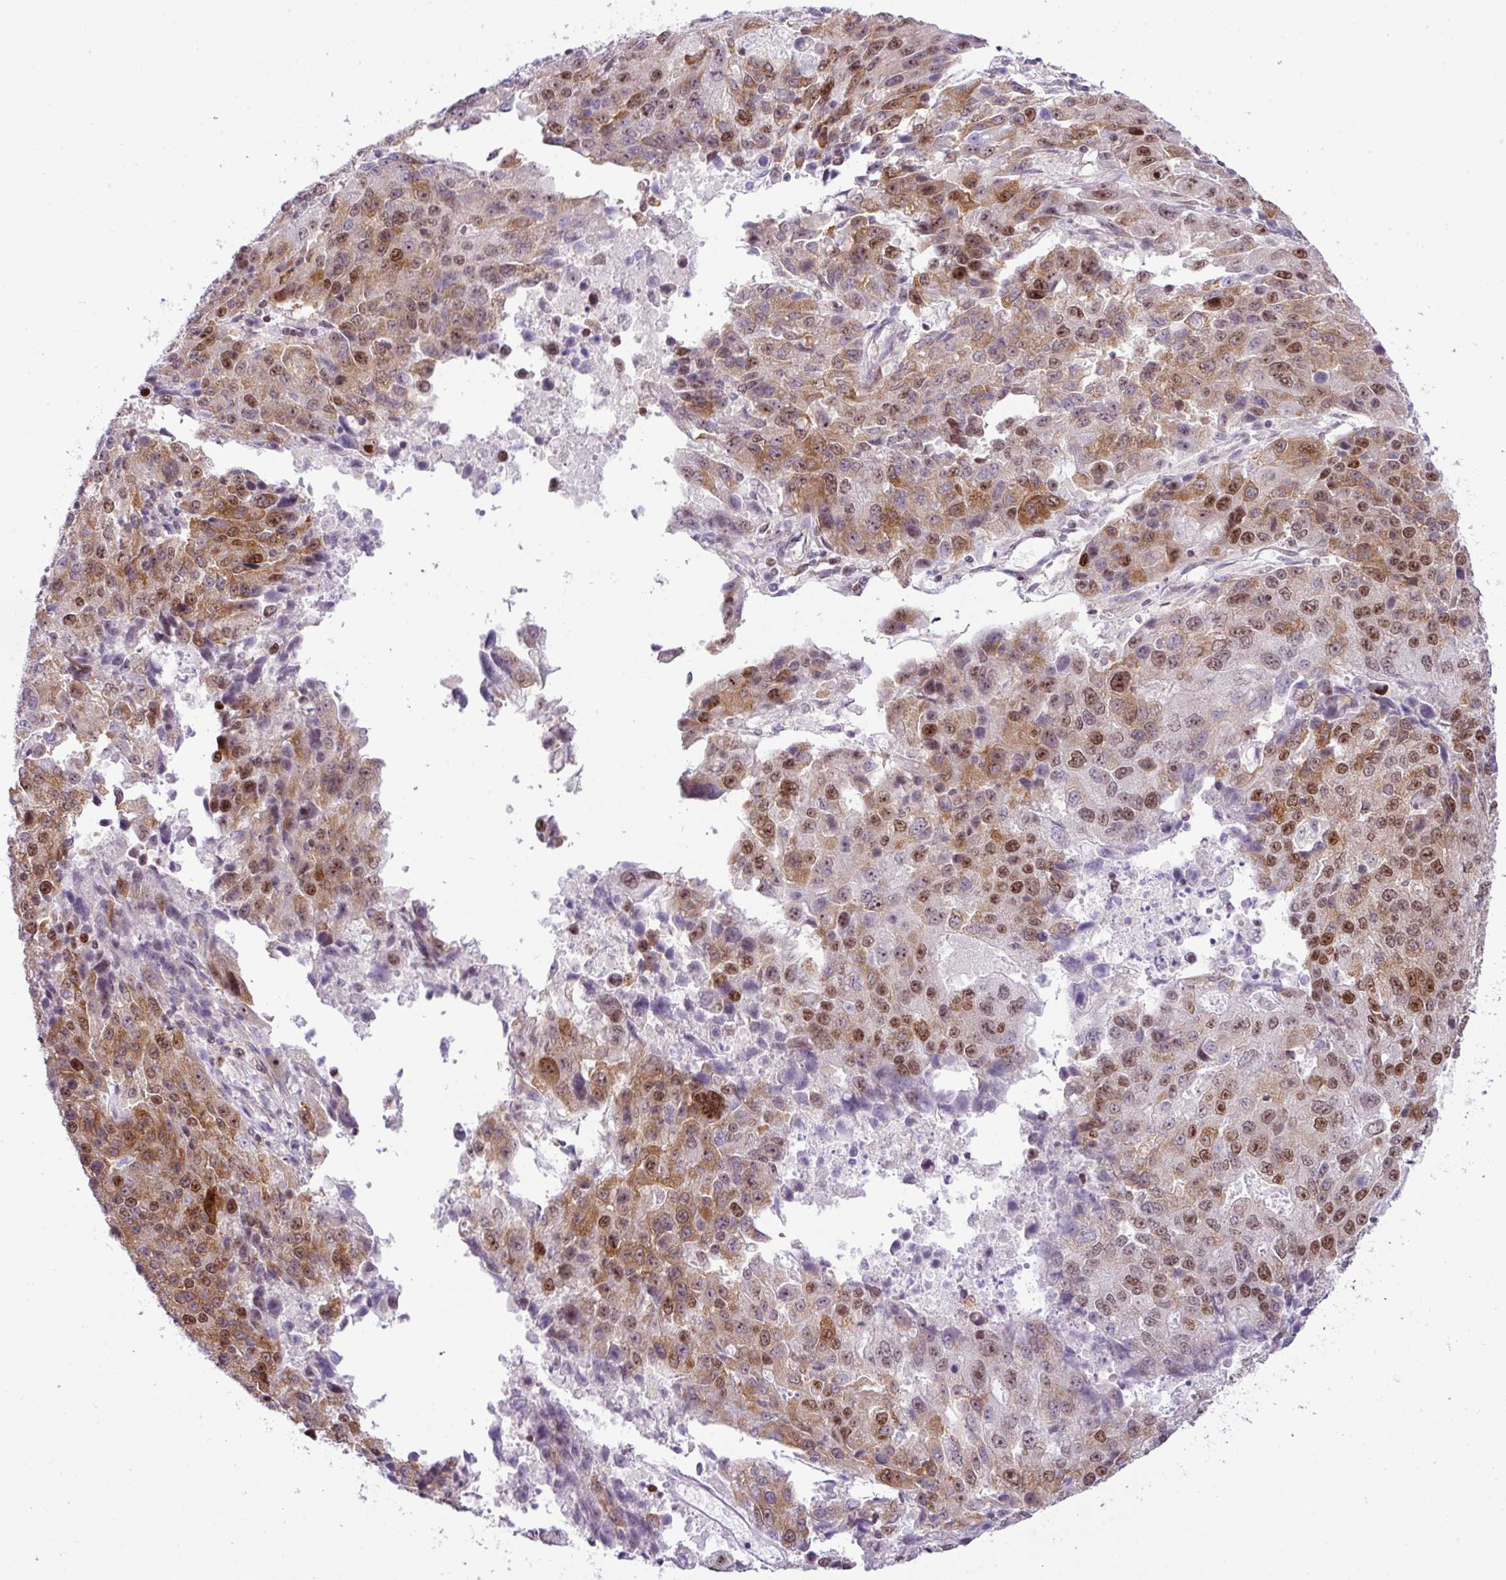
{"staining": {"intensity": "moderate", "quantity": ">75%", "location": "cytoplasmic/membranous,nuclear"}, "tissue": "stomach cancer", "cell_type": "Tumor cells", "image_type": "cancer", "snomed": [{"axis": "morphology", "description": "Adenocarcinoma, NOS"}, {"axis": "topography", "description": "Stomach"}], "caption": "Moderate cytoplasmic/membranous and nuclear expression is seen in approximately >75% of tumor cells in stomach adenocarcinoma. (brown staining indicates protein expression, while blue staining denotes nuclei).", "gene": "CCDC137", "patient": {"sex": "male", "age": 71}}